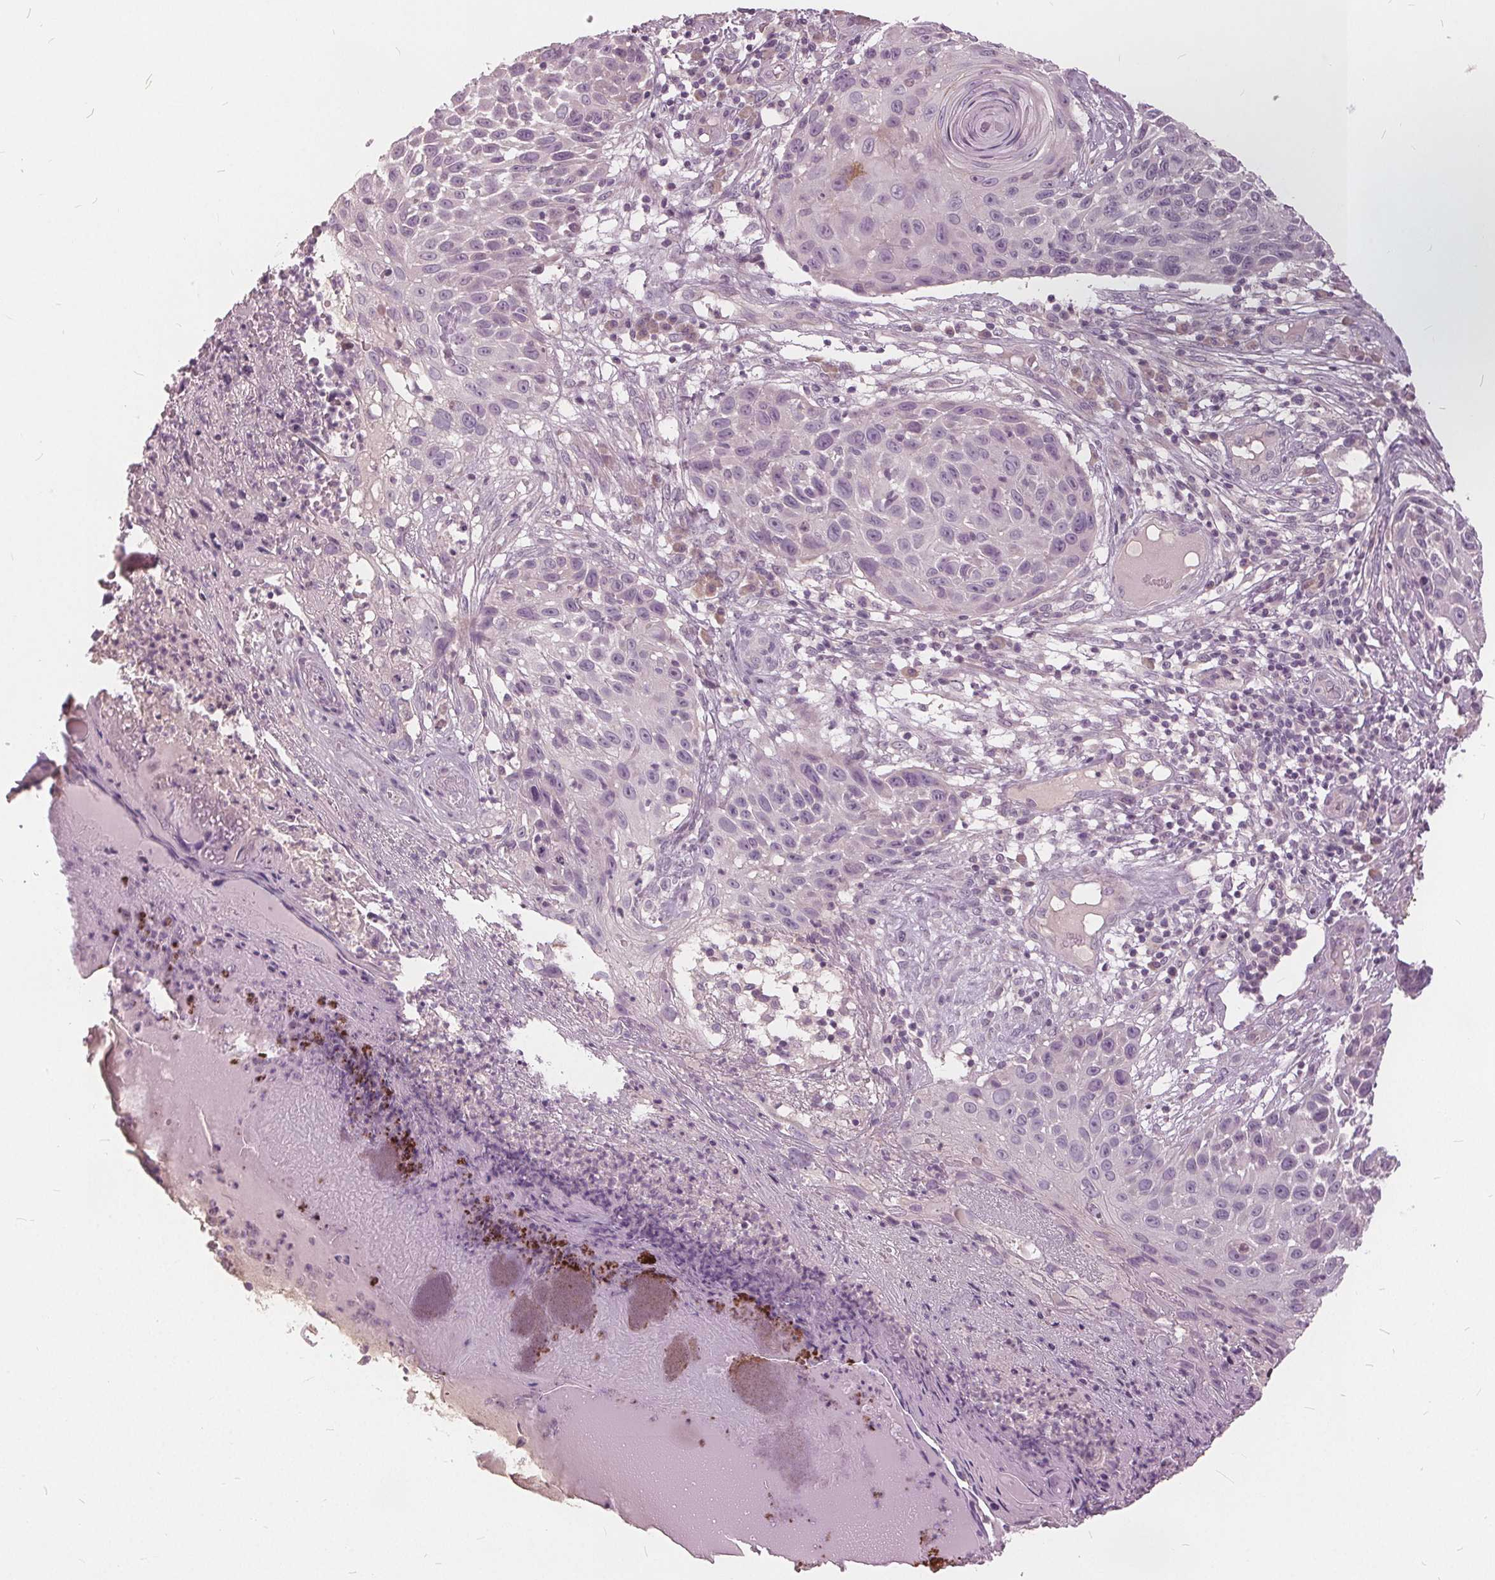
{"staining": {"intensity": "negative", "quantity": "none", "location": "none"}, "tissue": "skin cancer", "cell_type": "Tumor cells", "image_type": "cancer", "snomed": [{"axis": "morphology", "description": "Squamous cell carcinoma, NOS"}, {"axis": "topography", "description": "Skin"}], "caption": "A histopathology image of human squamous cell carcinoma (skin) is negative for staining in tumor cells.", "gene": "KLK13", "patient": {"sex": "male", "age": 92}}